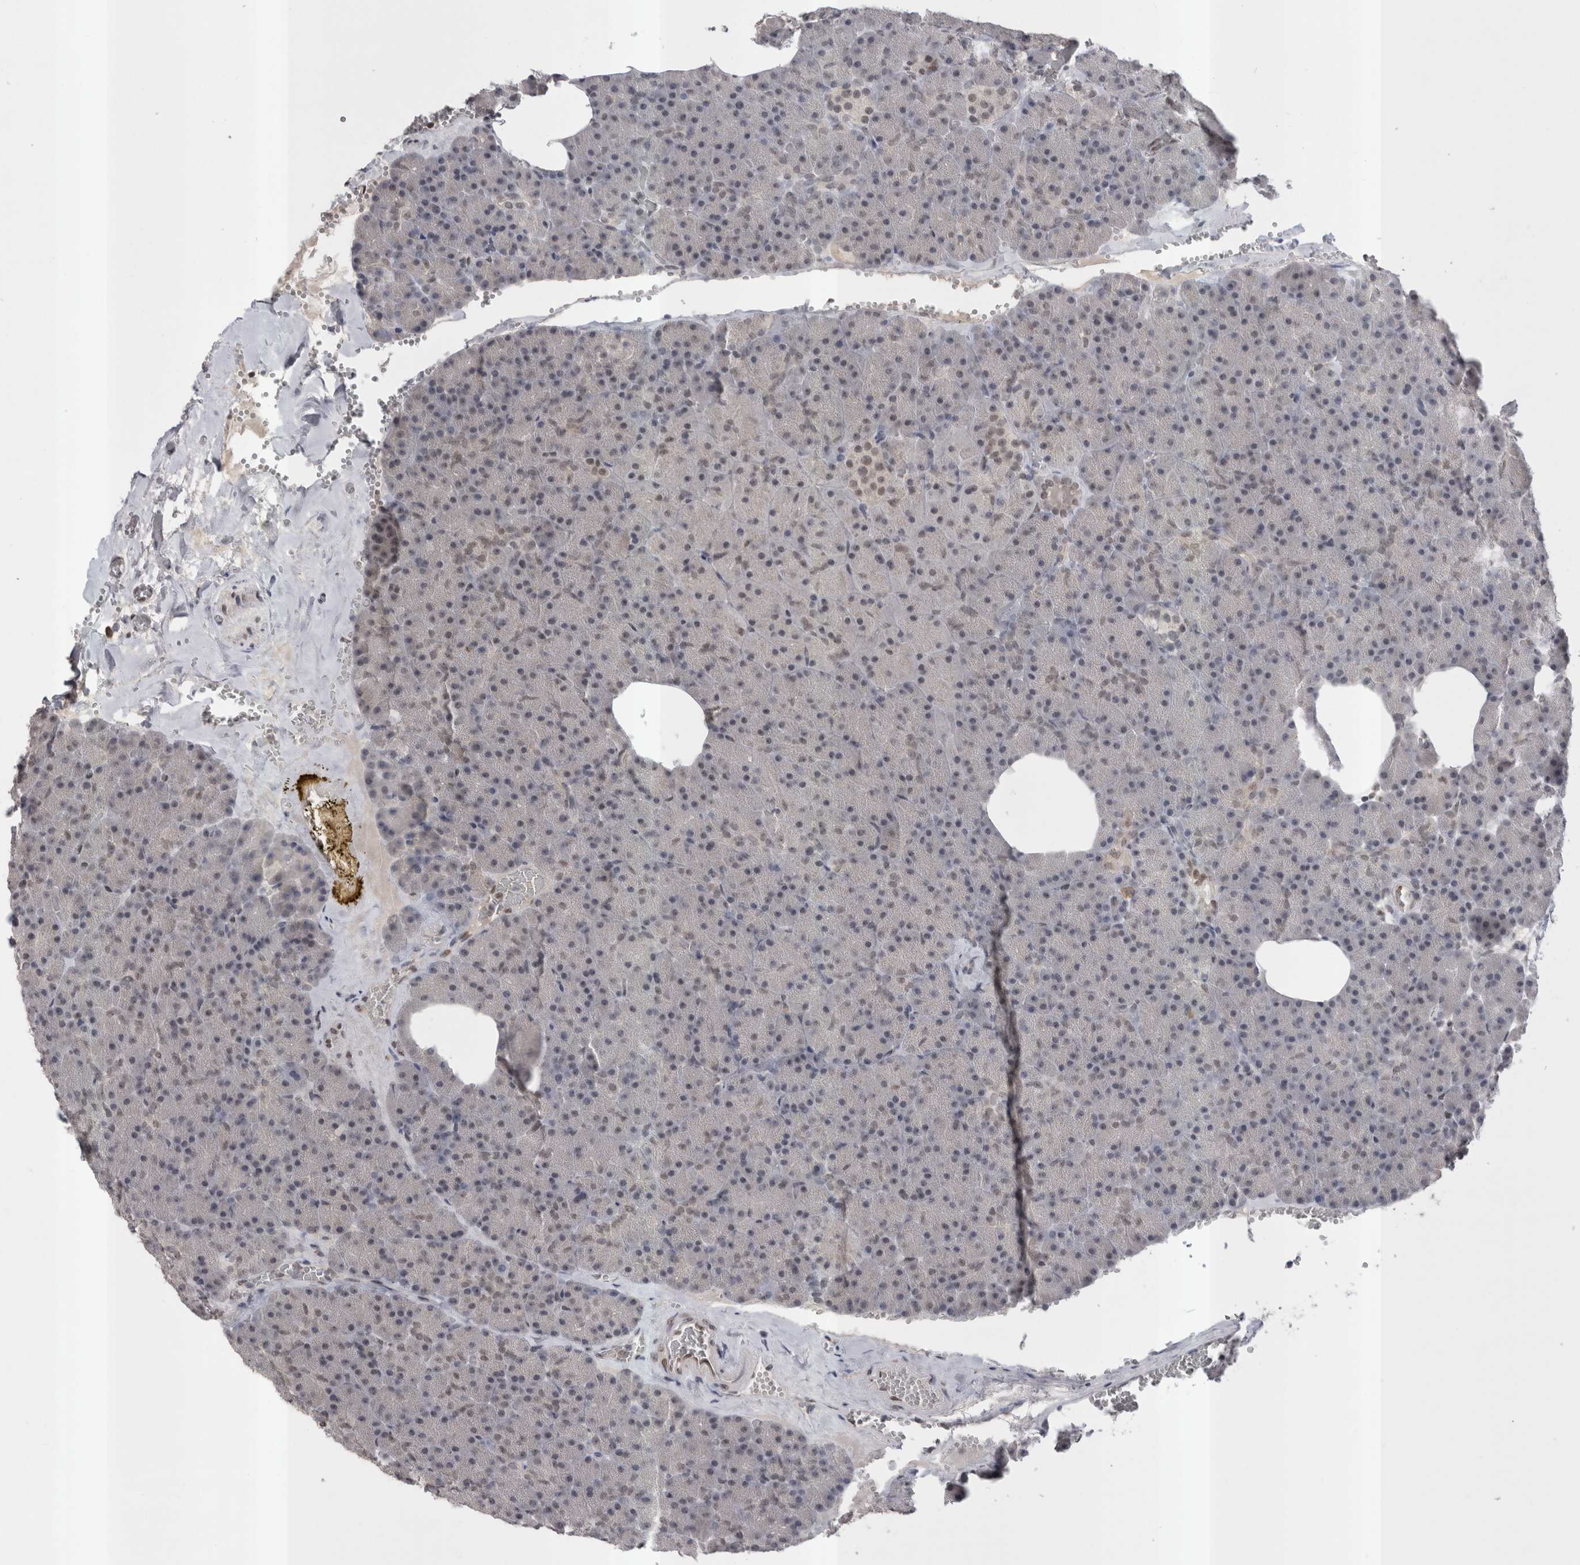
{"staining": {"intensity": "moderate", "quantity": "<25%", "location": "nuclear"}, "tissue": "pancreas", "cell_type": "Exocrine glandular cells", "image_type": "normal", "snomed": [{"axis": "morphology", "description": "Normal tissue, NOS"}, {"axis": "morphology", "description": "Carcinoid, malignant, NOS"}, {"axis": "topography", "description": "Pancreas"}], "caption": "This photomicrograph shows immunohistochemistry staining of normal human pancreas, with low moderate nuclear positivity in about <25% of exocrine glandular cells.", "gene": "DAXX", "patient": {"sex": "female", "age": 35}}